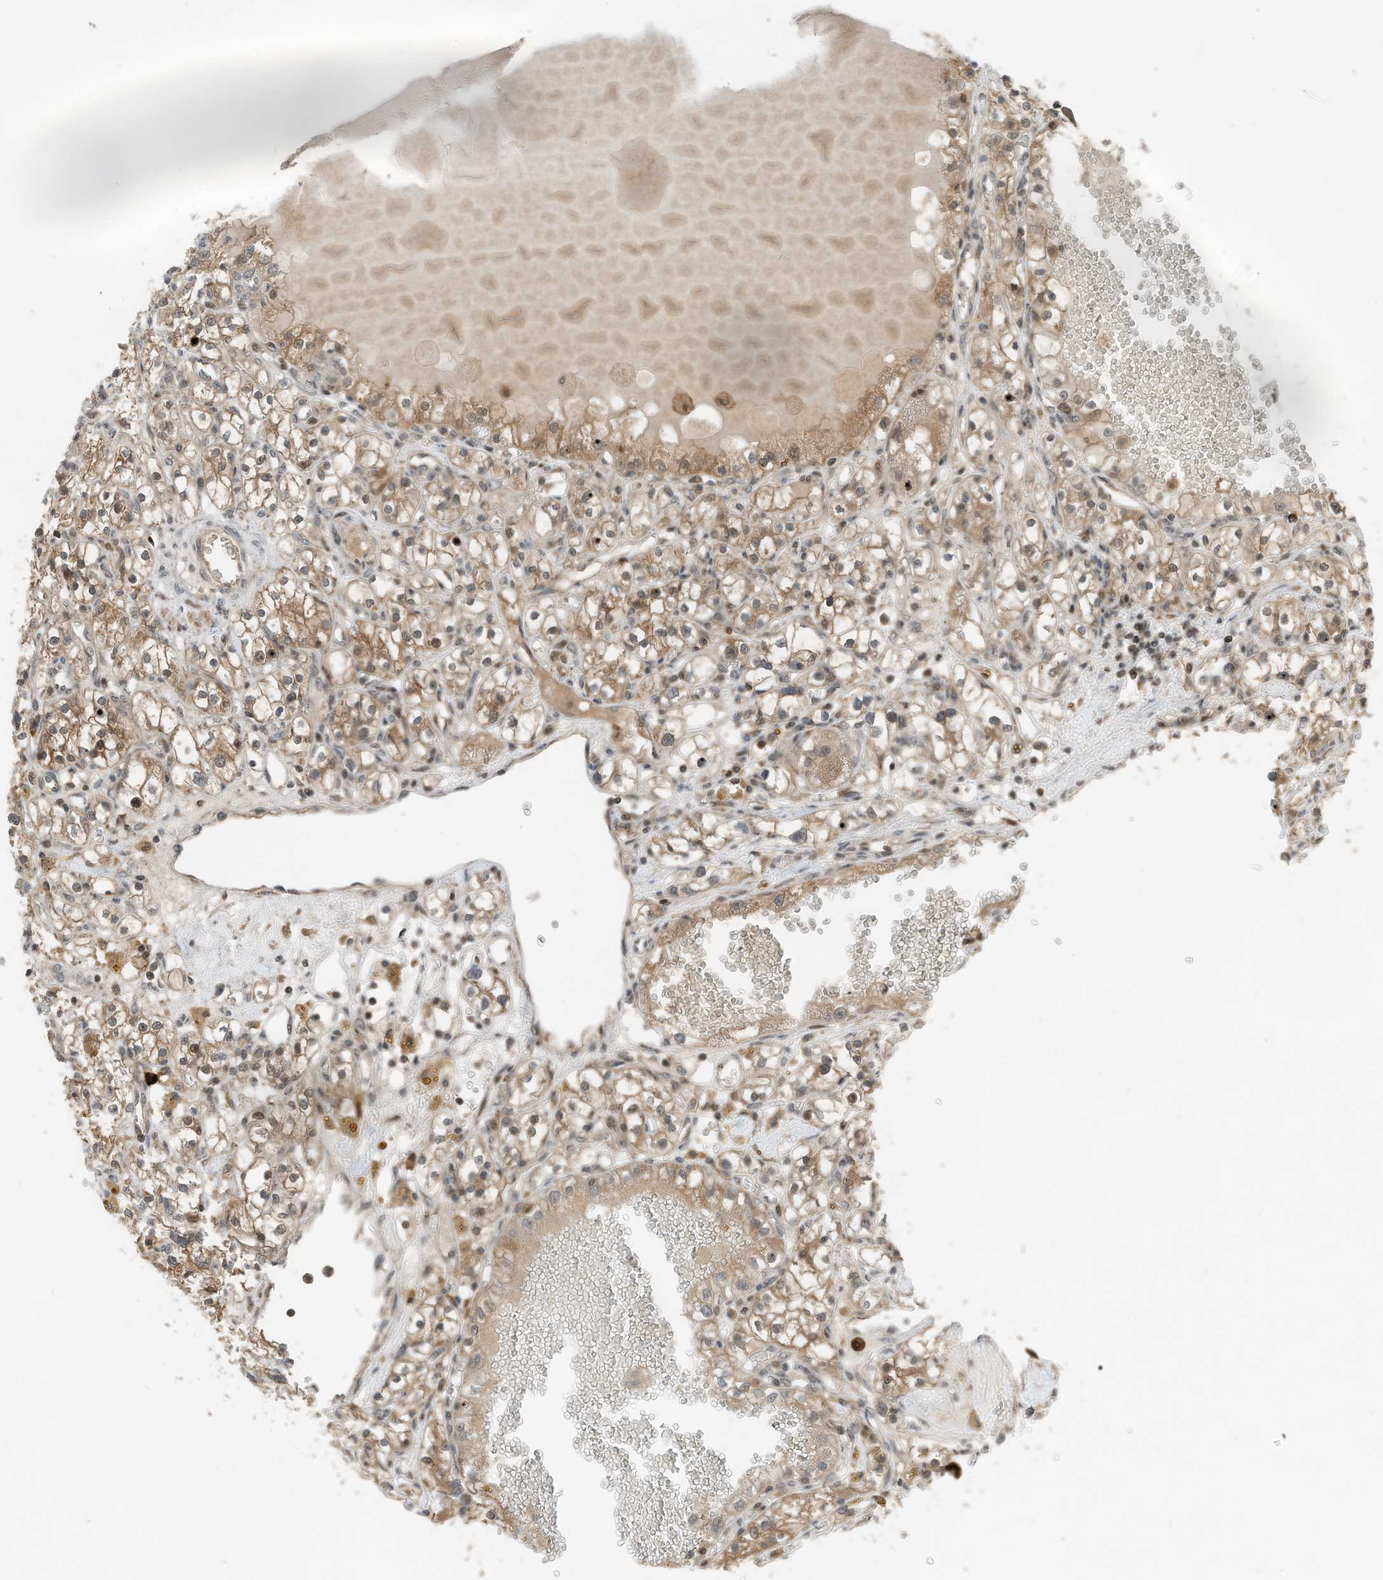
{"staining": {"intensity": "moderate", "quantity": ">75%", "location": "cytoplasmic/membranous"}, "tissue": "renal cancer", "cell_type": "Tumor cells", "image_type": "cancer", "snomed": [{"axis": "morphology", "description": "Adenocarcinoma, NOS"}, {"axis": "topography", "description": "Kidney"}], "caption": "Brown immunohistochemical staining in adenocarcinoma (renal) shows moderate cytoplasmic/membranous positivity in about >75% of tumor cells.", "gene": "RMND1", "patient": {"sex": "male", "age": 56}}